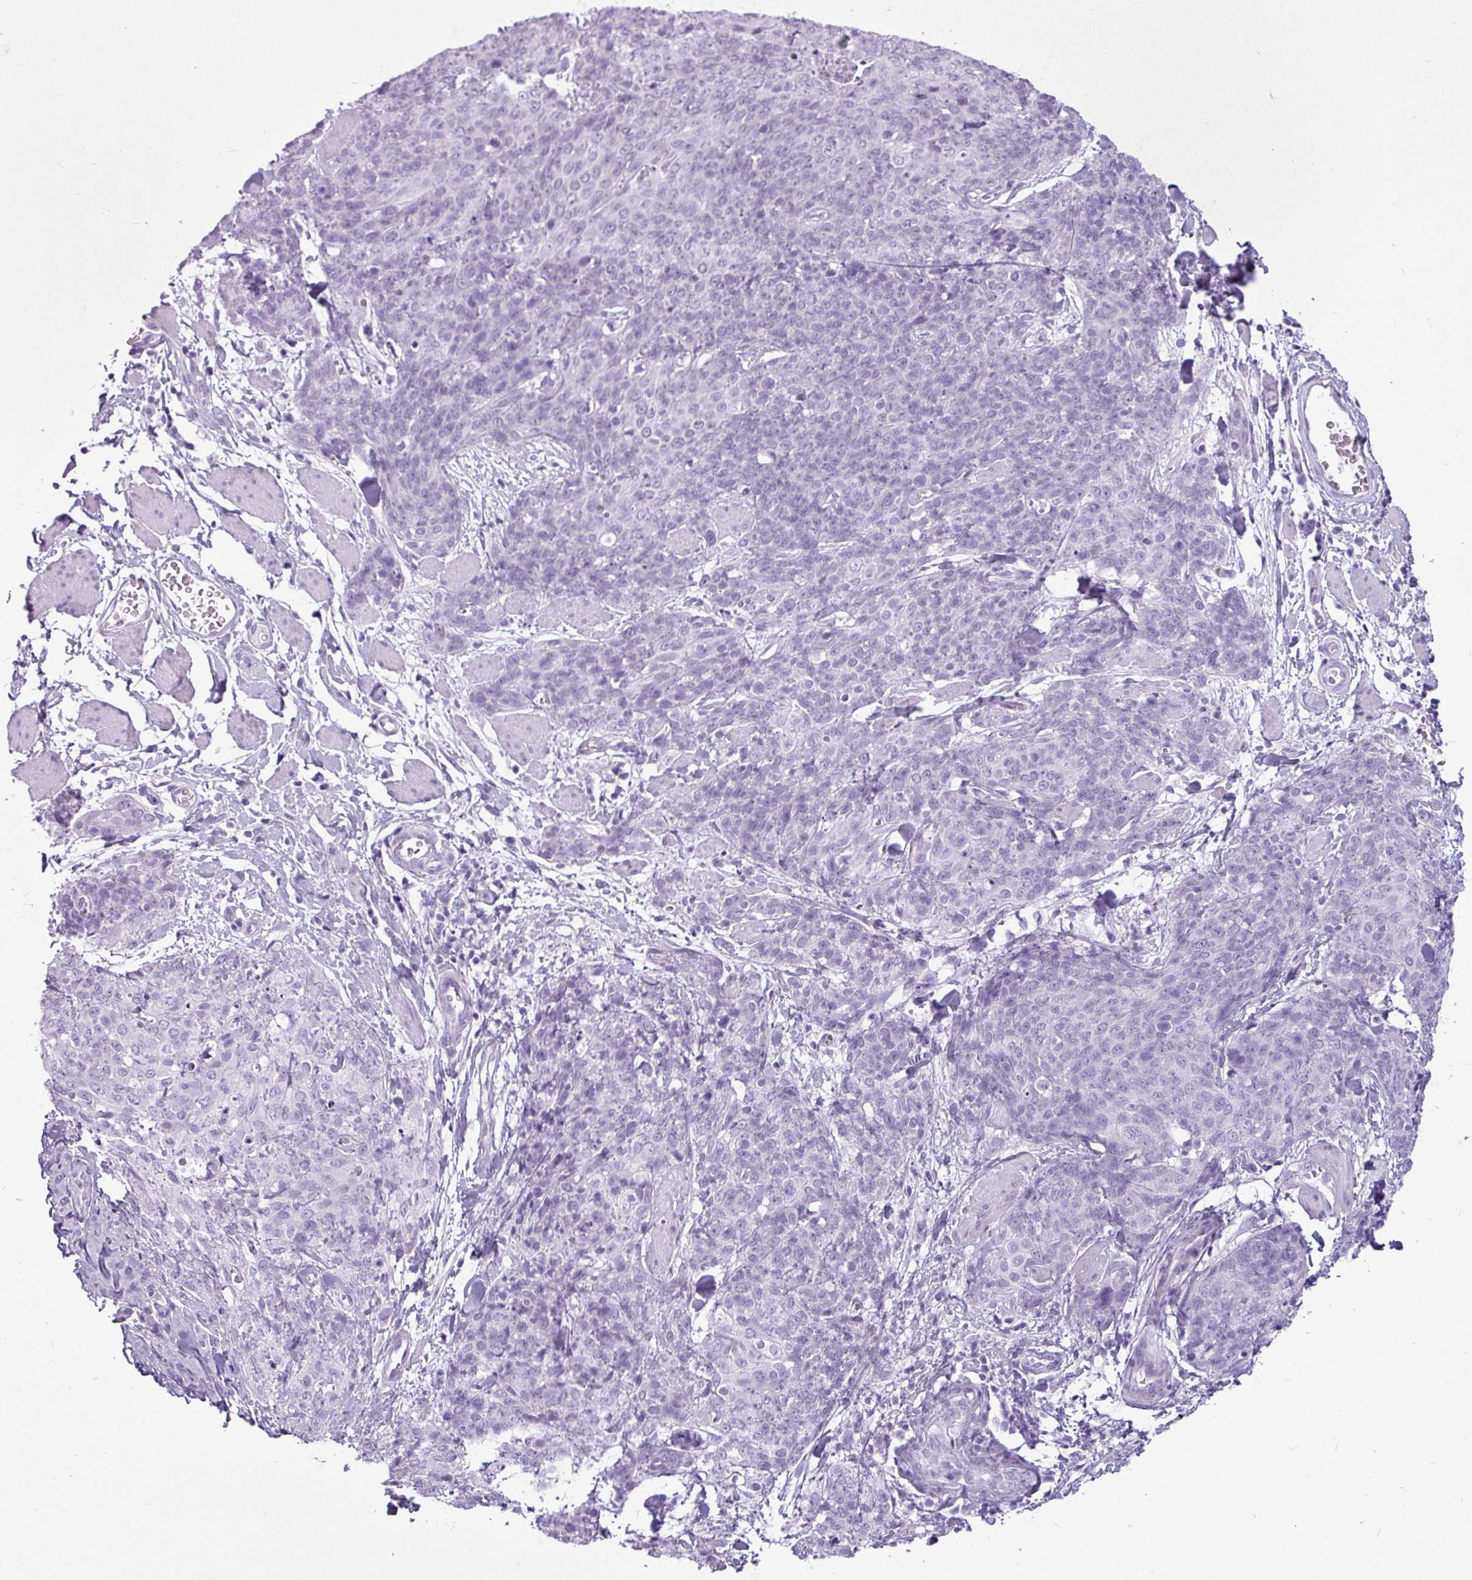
{"staining": {"intensity": "negative", "quantity": "none", "location": "none"}, "tissue": "skin cancer", "cell_type": "Tumor cells", "image_type": "cancer", "snomed": [{"axis": "morphology", "description": "Squamous cell carcinoma, NOS"}, {"axis": "topography", "description": "Skin"}, {"axis": "topography", "description": "Vulva"}], "caption": "Immunohistochemical staining of human squamous cell carcinoma (skin) demonstrates no significant positivity in tumor cells.", "gene": "AMY1B", "patient": {"sex": "female", "age": 85}}